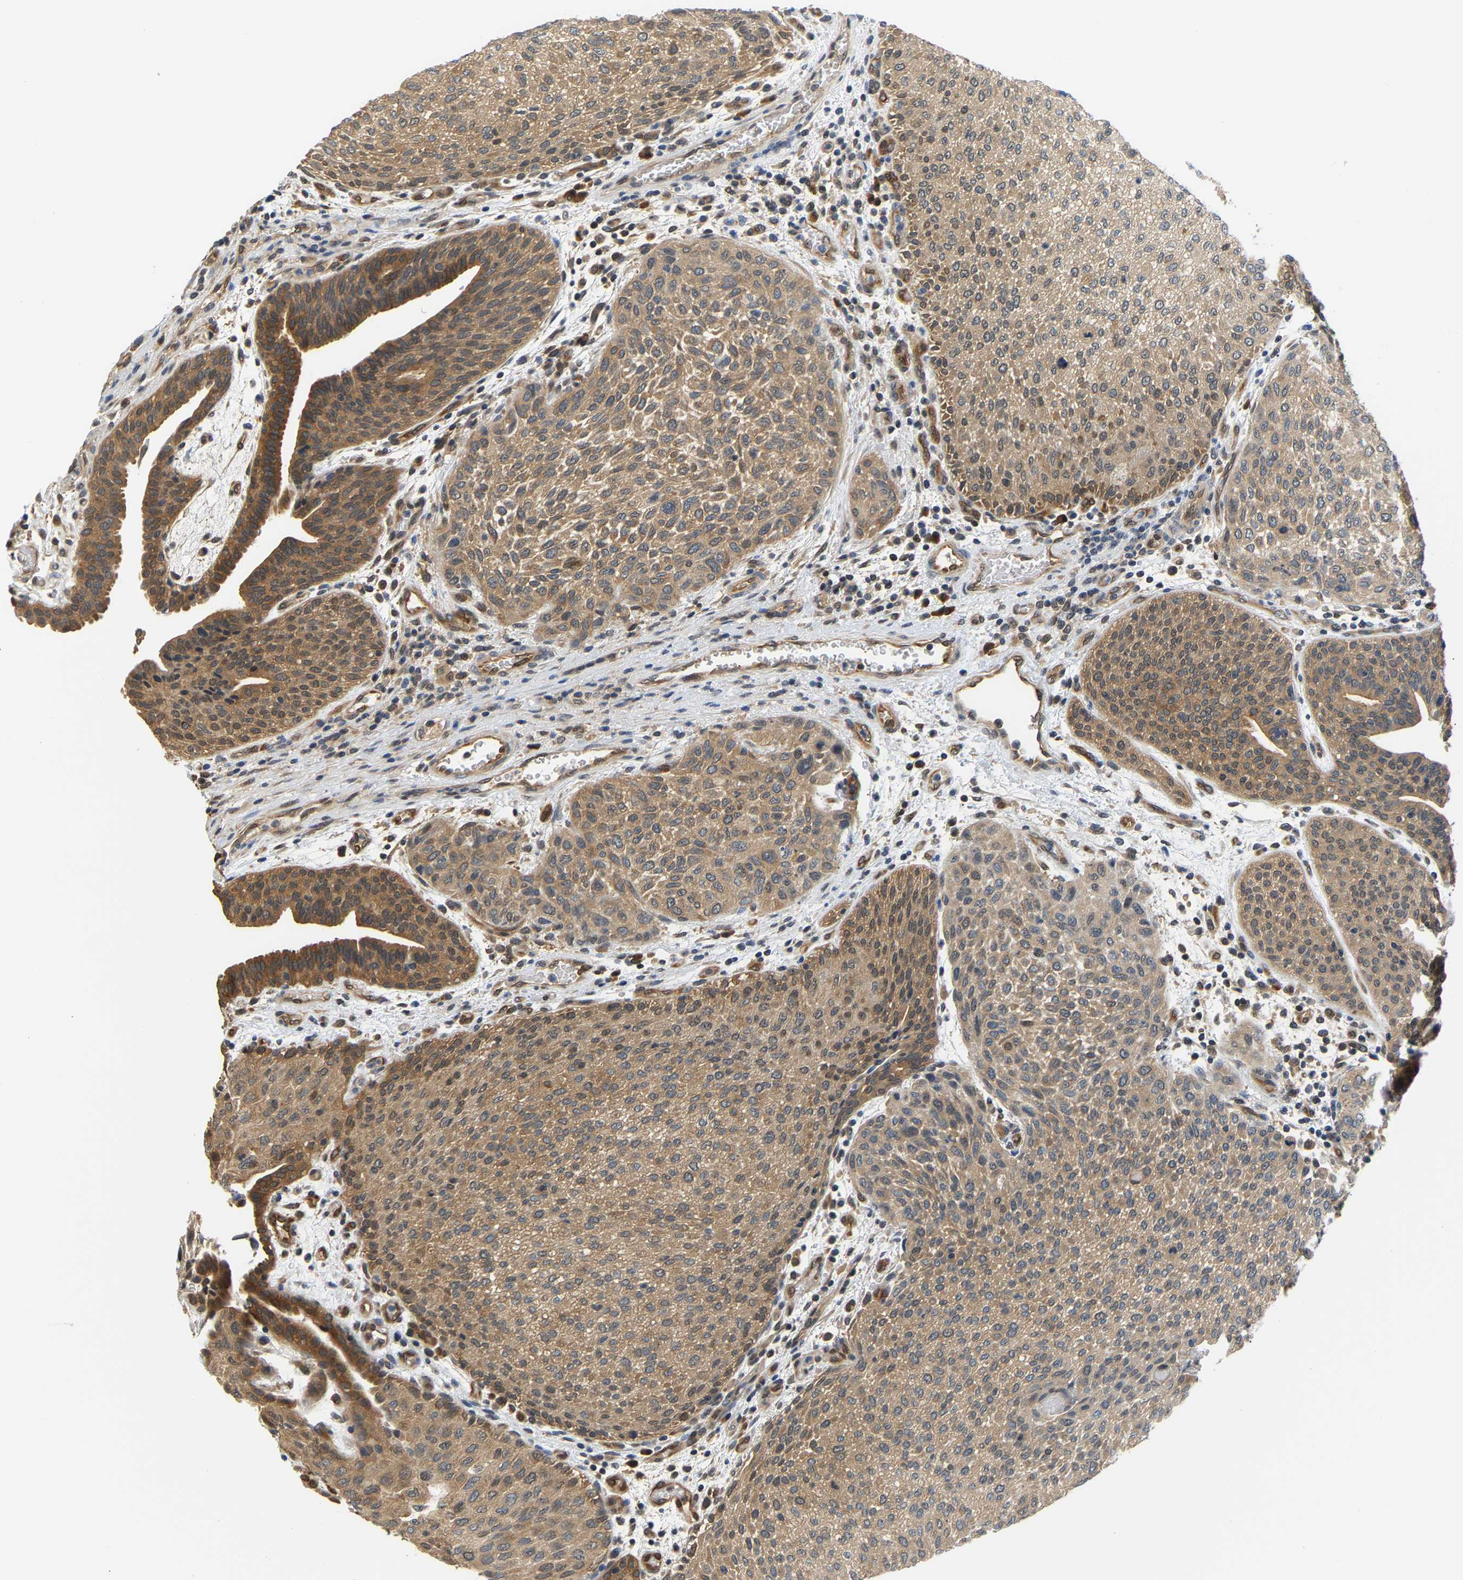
{"staining": {"intensity": "moderate", "quantity": ">75%", "location": "cytoplasmic/membranous"}, "tissue": "urothelial cancer", "cell_type": "Tumor cells", "image_type": "cancer", "snomed": [{"axis": "morphology", "description": "Urothelial carcinoma, Low grade"}, {"axis": "morphology", "description": "Urothelial carcinoma, High grade"}, {"axis": "topography", "description": "Urinary bladder"}], "caption": "DAB (3,3'-diaminobenzidine) immunohistochemical staining of human urothelial carcinoma (high-grade) demonstrates moderate cytoplasmic/membranous protein staining in approximately >75% of tumor cells.", "gene": "ARHGEF12", "patient": {"sex": "male", "age": 35}}